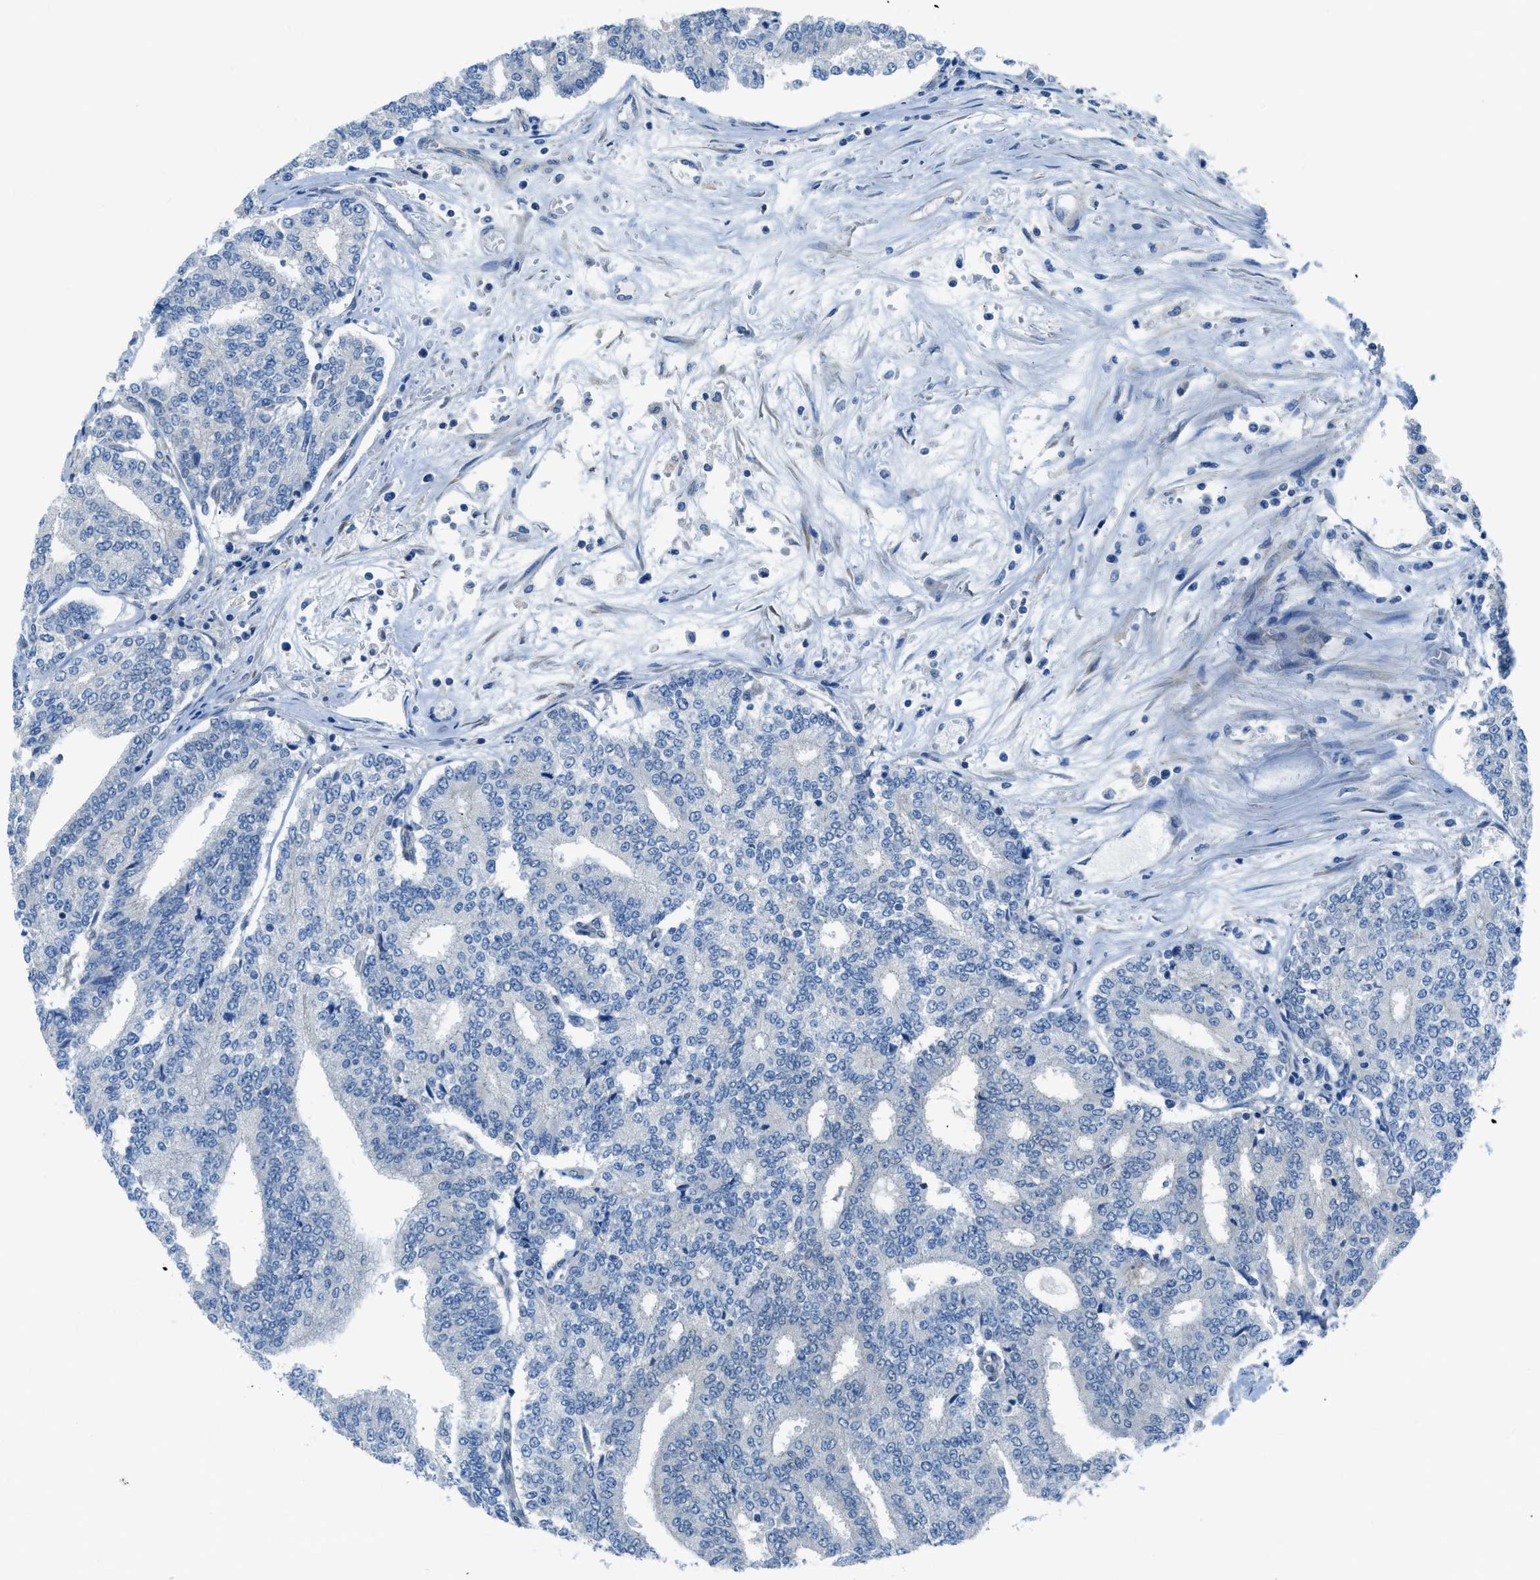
{"staining": {"intensity": "negative", "quantity": "none", "location": "none"}, "tissue": "prostate cancer", "cell_type": "Tumor cells", "image_type": "cancer", "snomed": [{"axis": "morphology", "description": "Normal tissue, NOS"}, {"axis": "morphology", "description": "Adenocarcinoma, High grade"}, {"axis": "topography", "description": "Prostate"}, {"axis": "topography", "description": "Seminal veicle"}], "caption": "Photomicrograph shows no significant protein positivity in tumor cells of prostate cancer (high-grade adenocarcinoma).", "gene": "PRKN", "patient": {"sex": "male", "age": 55}}